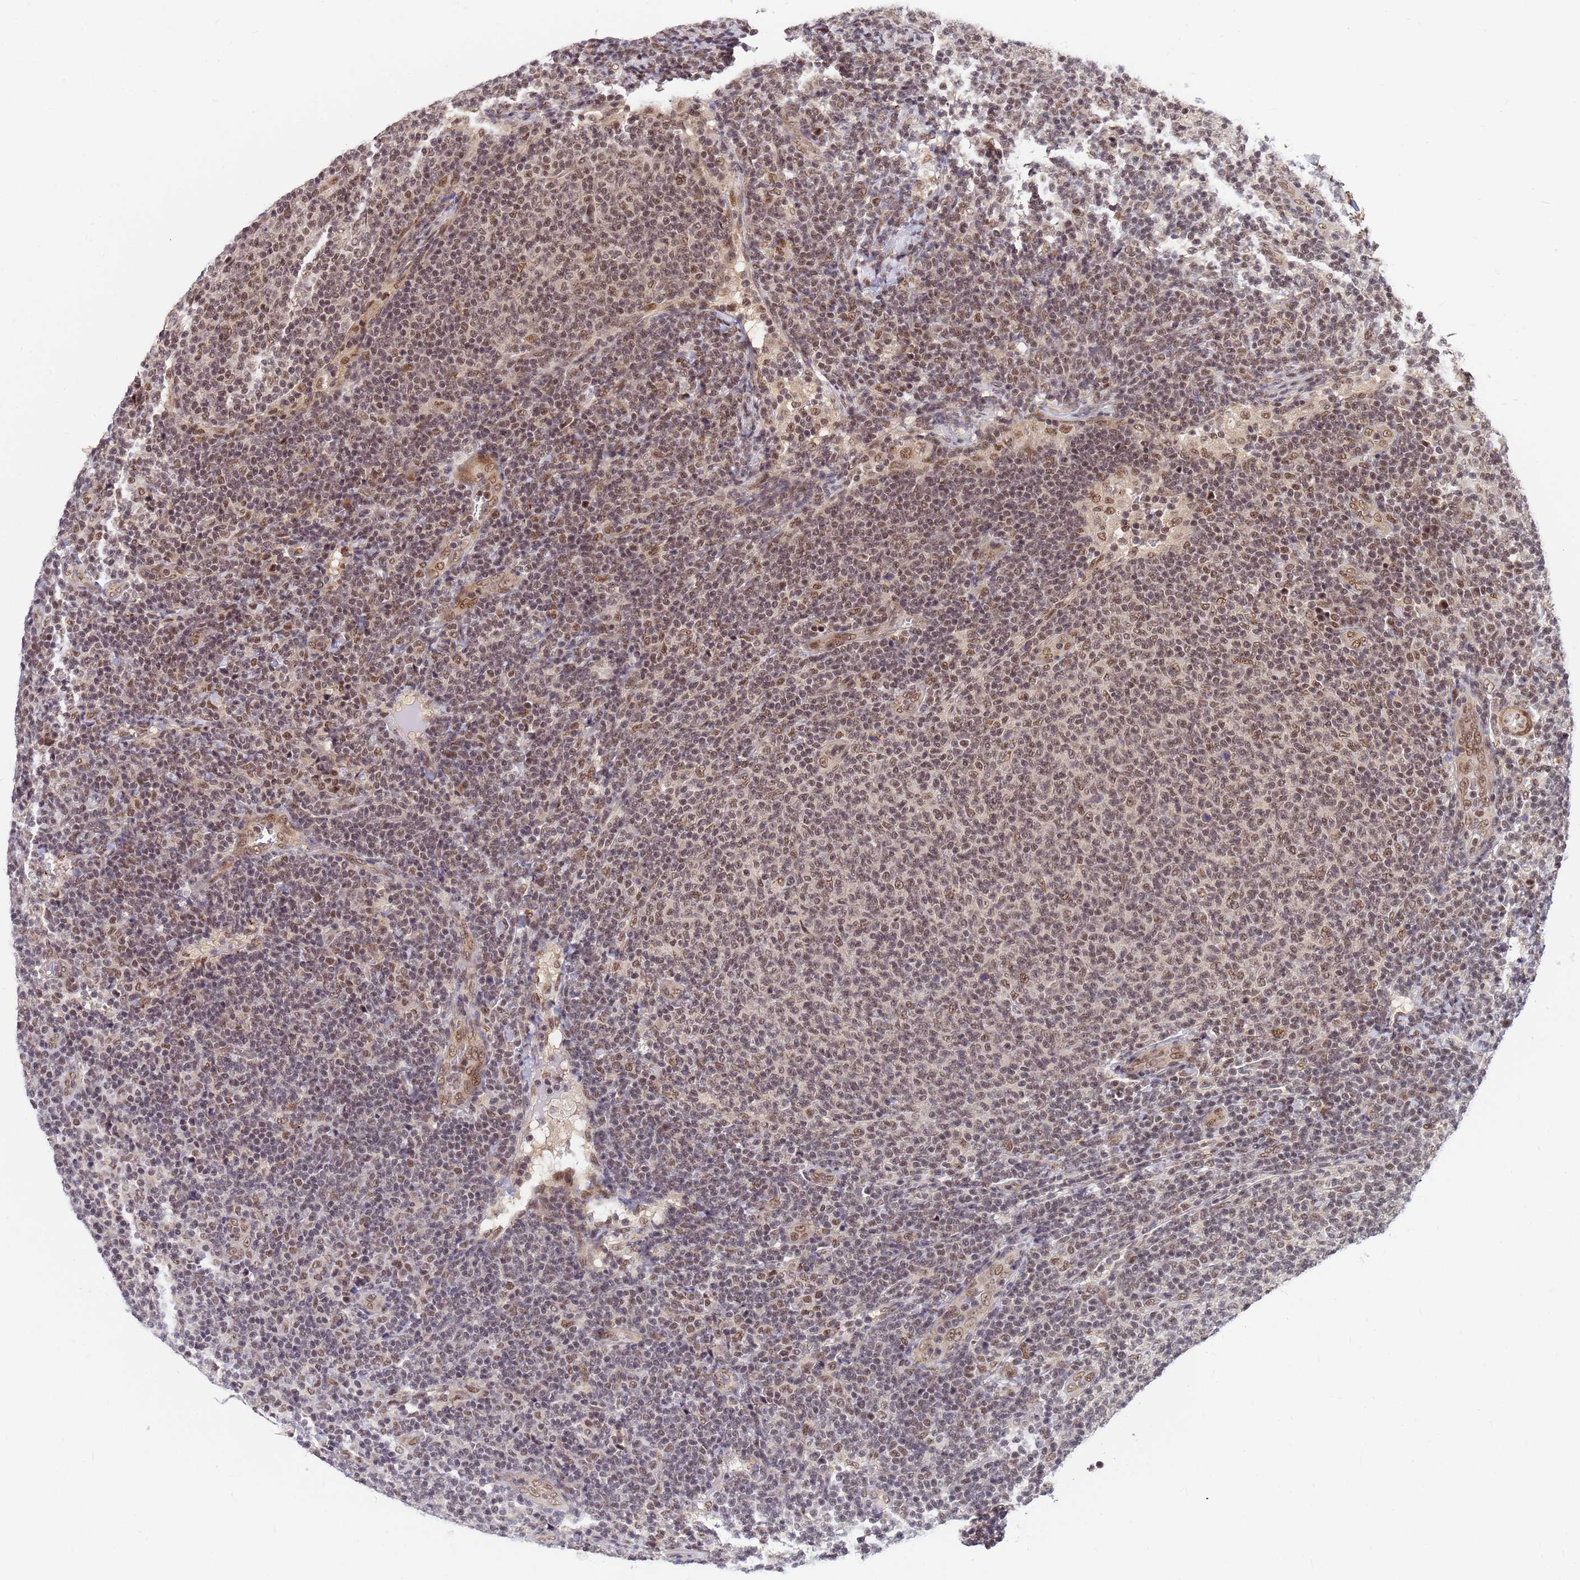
{"staining": {"intensity": "moderate", "quantity": "25%-75%", "location": "nuclear"}, "tissue": "lymphoma", "cell_type": "Tumor cells", "image_type": "cancer", "snomed": [{"axis": "morphology", "description": "Malignant lymphoma, non-Hodgkin's type, Low grade"}, {"axis": "topography", "description": "Lymph node"}], "caption": "This is a micrograph of immunohistochemistry (IHC) staining of lymphoma, which shows moderate positivity in the nuclear of tumor cells.", "gene": "NCBP2", "patient": {"sex": "male", "age": 66}}